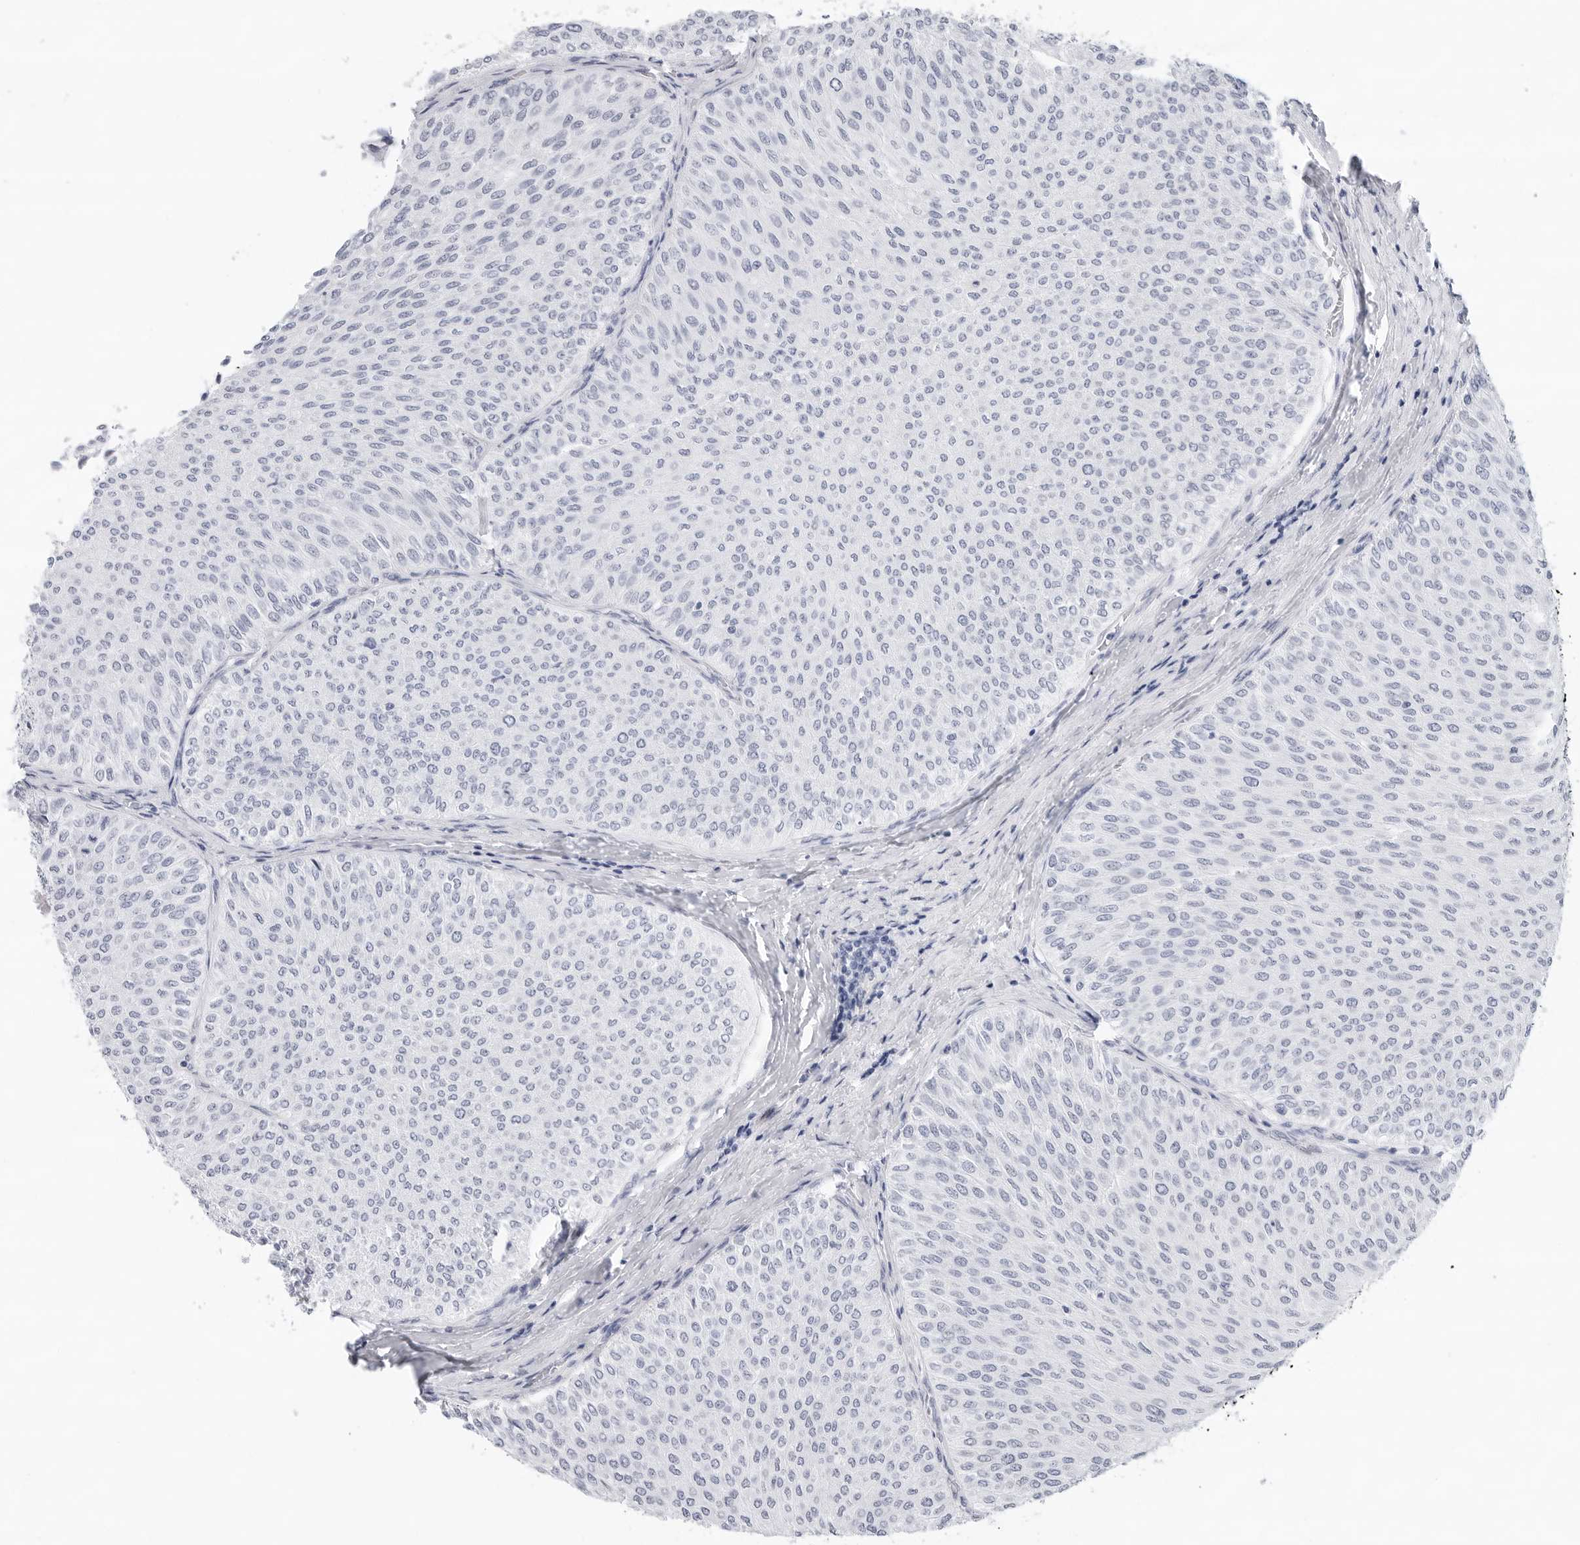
{"staining": {"intensity": "negative", "quantity": "none", "location": "none"}, "tissue": "urothelial cancer", "cell_type": "Tumor cells", "image_type": "cancer", "snomed": [{"axis": "morphology", "description": "Urothelial carcinoma, Low grade"}, {"axis": "topography", "description": "Urinary bladder"}], "caption": "A high-resolution photomicrograph shows IHC staining of urothelial cancer, which exhibits no significant positivity in tumor cells.", "gene": "SLC19A1", "patient": {"sex": "male", "age": 78}}